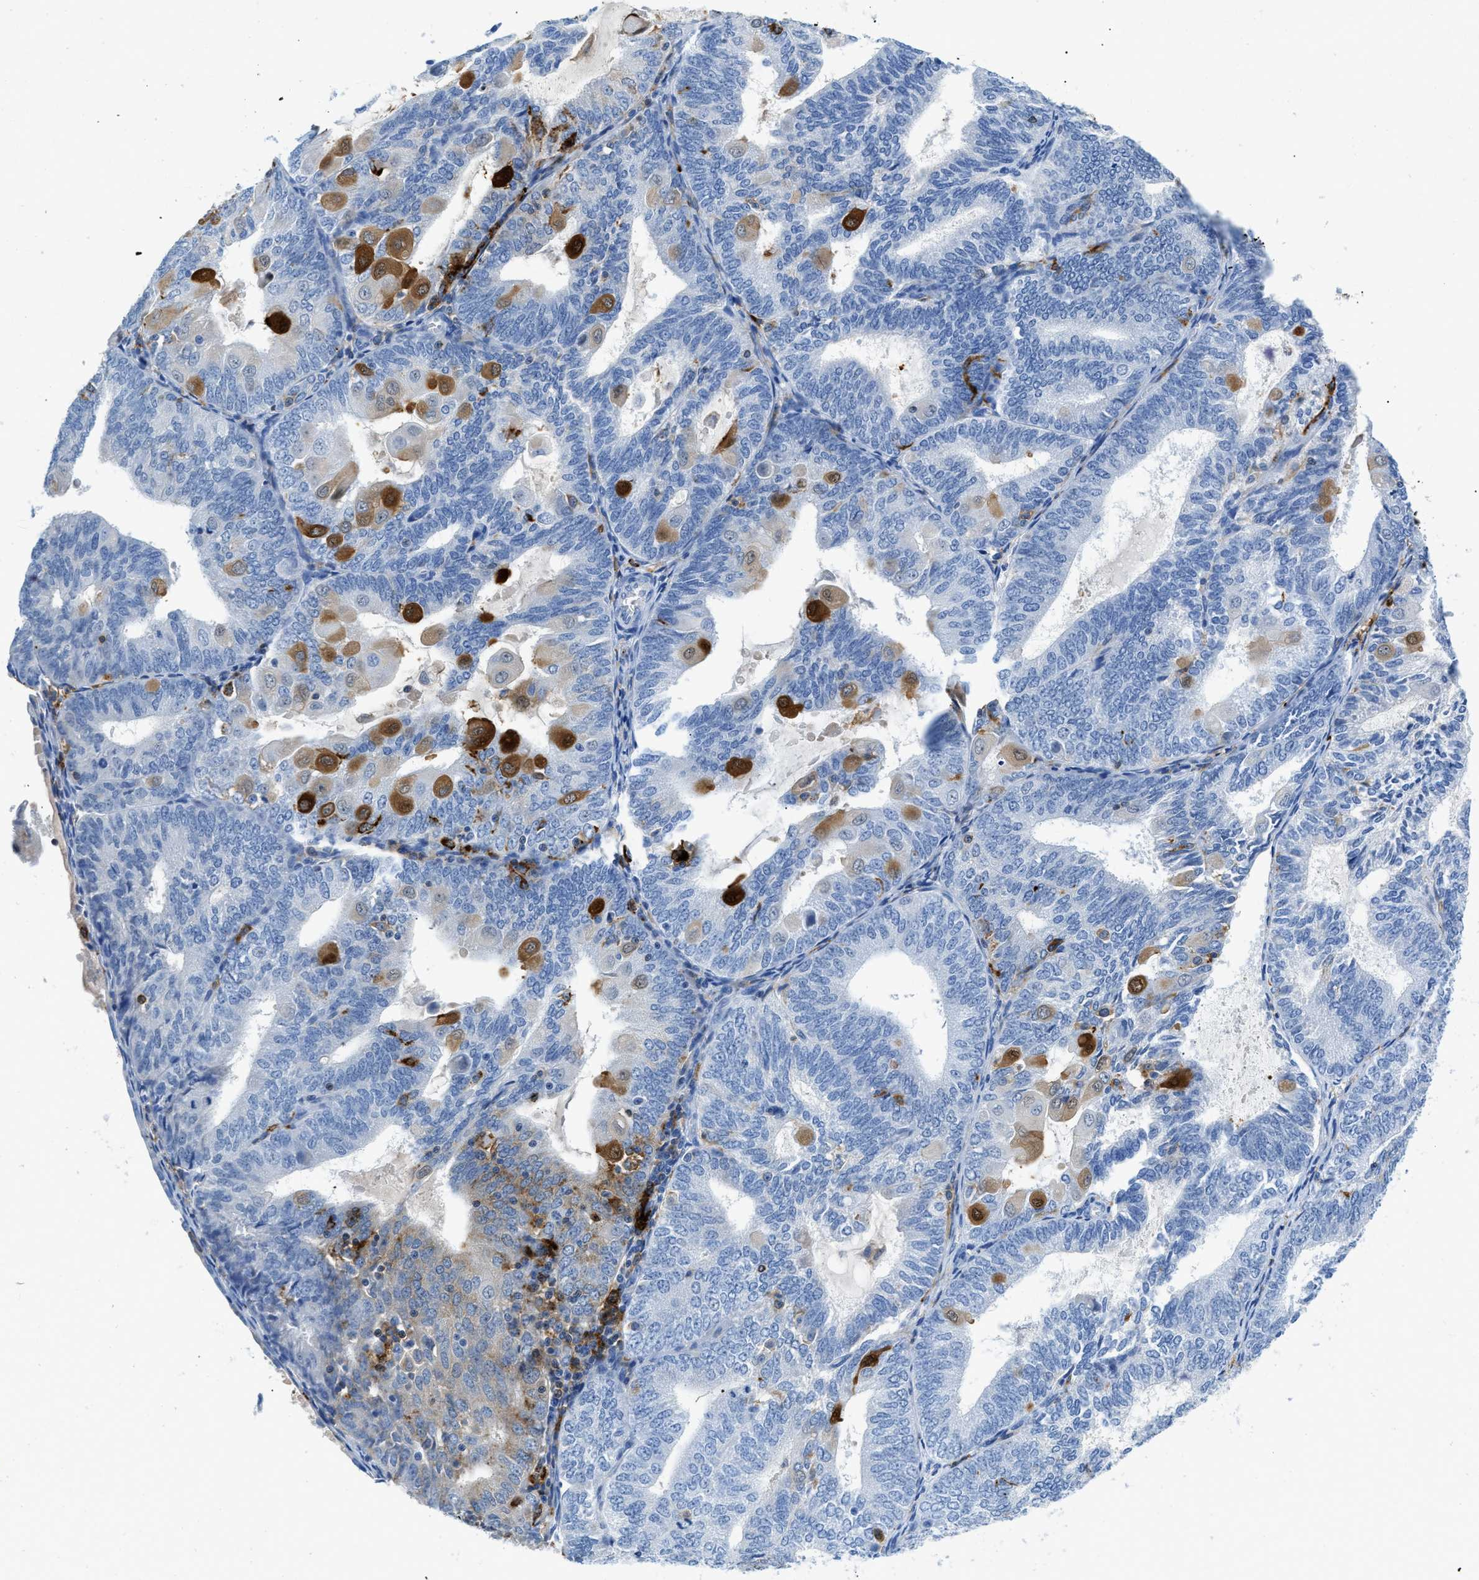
{"staining": {"intensity": "moderate", "quantity": "<25%", "location": "cytoplasmic/membranous,nuclear"}, "tissue": "endometrial cancer", "cell_type": "Tumor cells", "image_type": "cancer", "snomed": [{"axis": "morphology", "description": "Adenocarcinoma, NOS"}, {"axis": "topography", "description": "Endometrium"}], "caption": "Protein expression analysis of human endometrial cancer reveals moderate cytoplasmic/membranous and nuclear positivity in approximately <25% of tumor cells.", "gene": "CD226", "patient": {"sex": "female", "age": 81}}